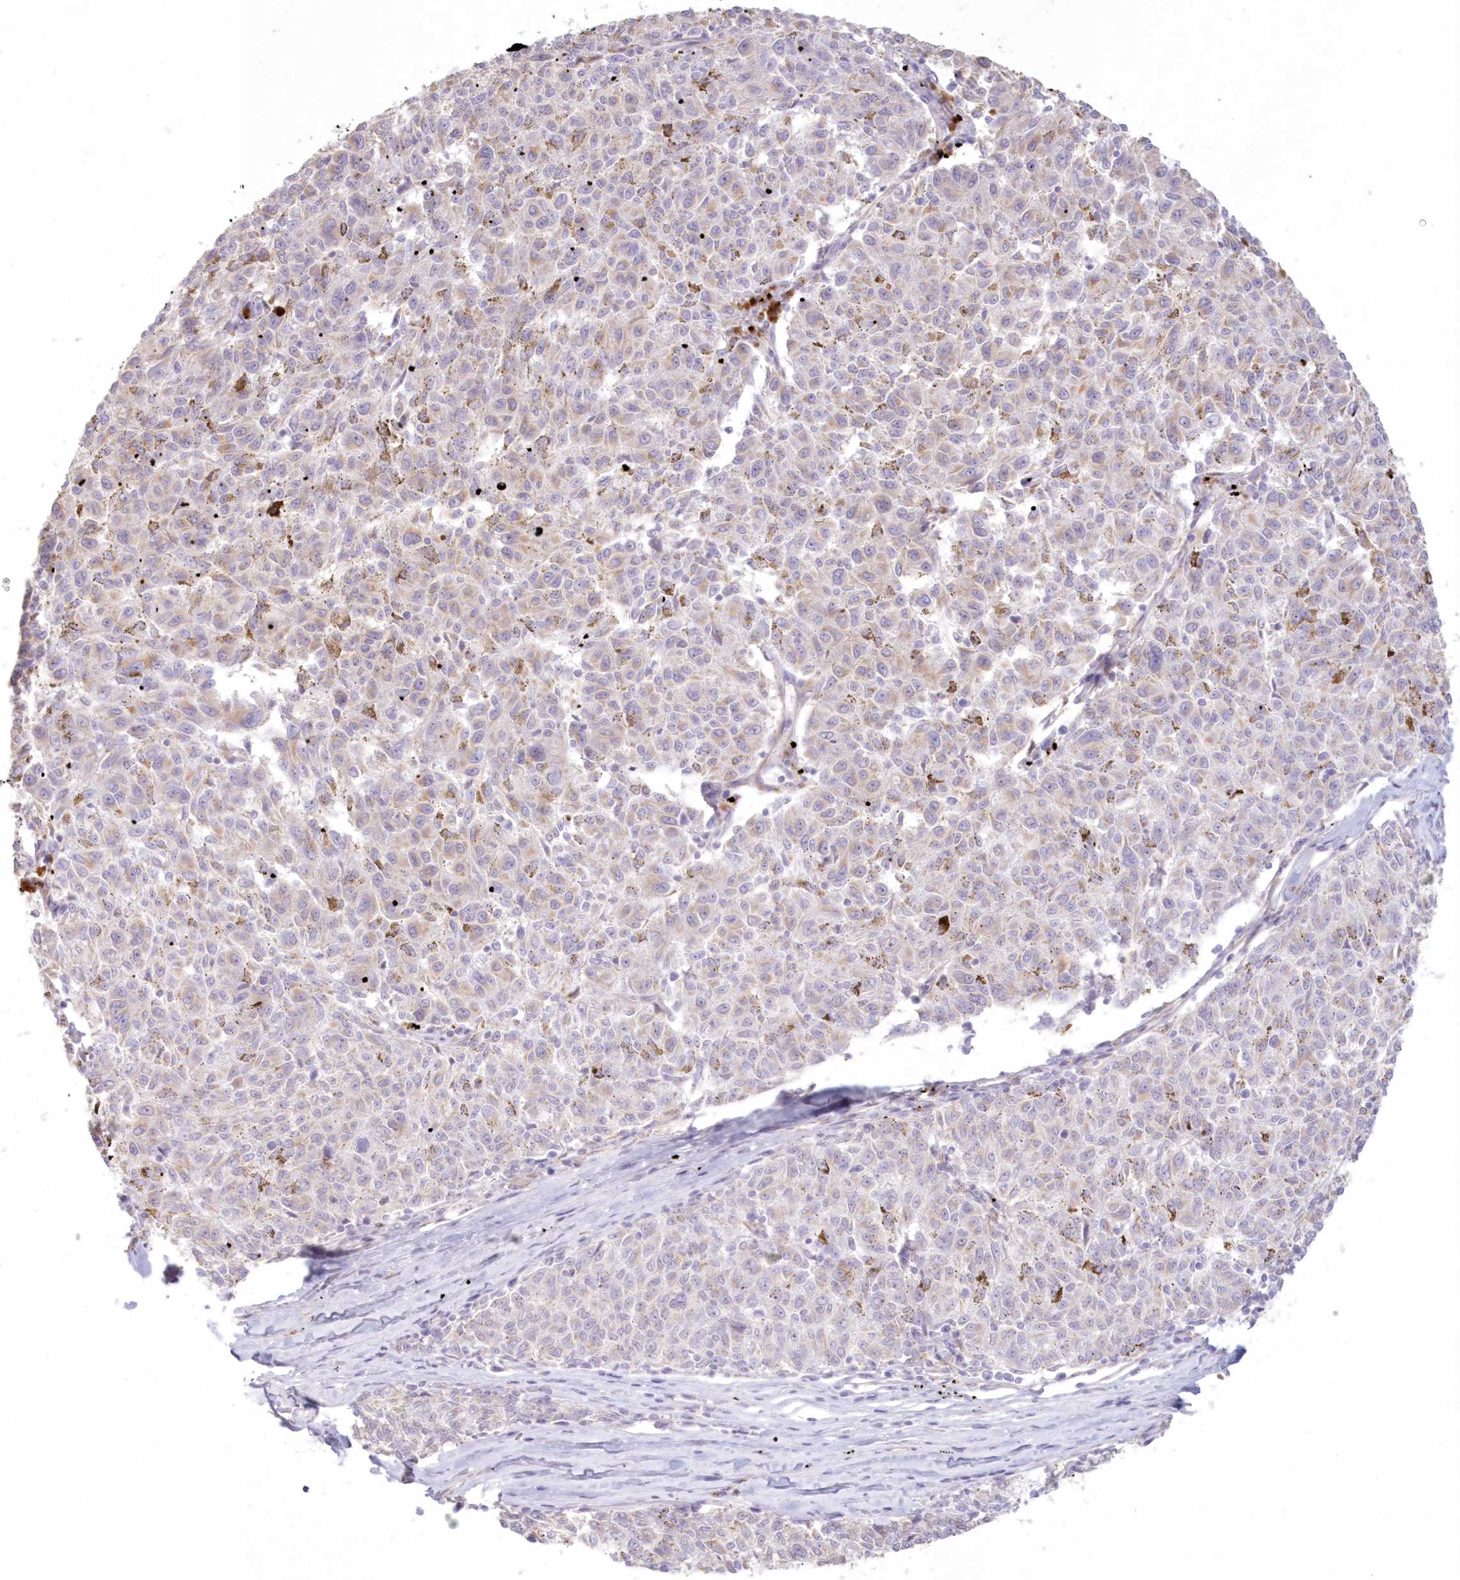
{"staining": {"intensity": "weak", "quantity": "<25%", "location": "none"}, "tissue": "melanoma", "cell_type": "Tumor cells", "image_type": "cancer", "snomed": [{"axis": "morphology", "description": "Malignant melanoma, NOS"}, {"axis": "topography", "description": "Skin"}], "caption": "Immunohistochemical staining of human melanoma reveals no significant expression in tumor cells.", "gene": "DMRTB1", "patient": {"sex": "female", "age": 72}}